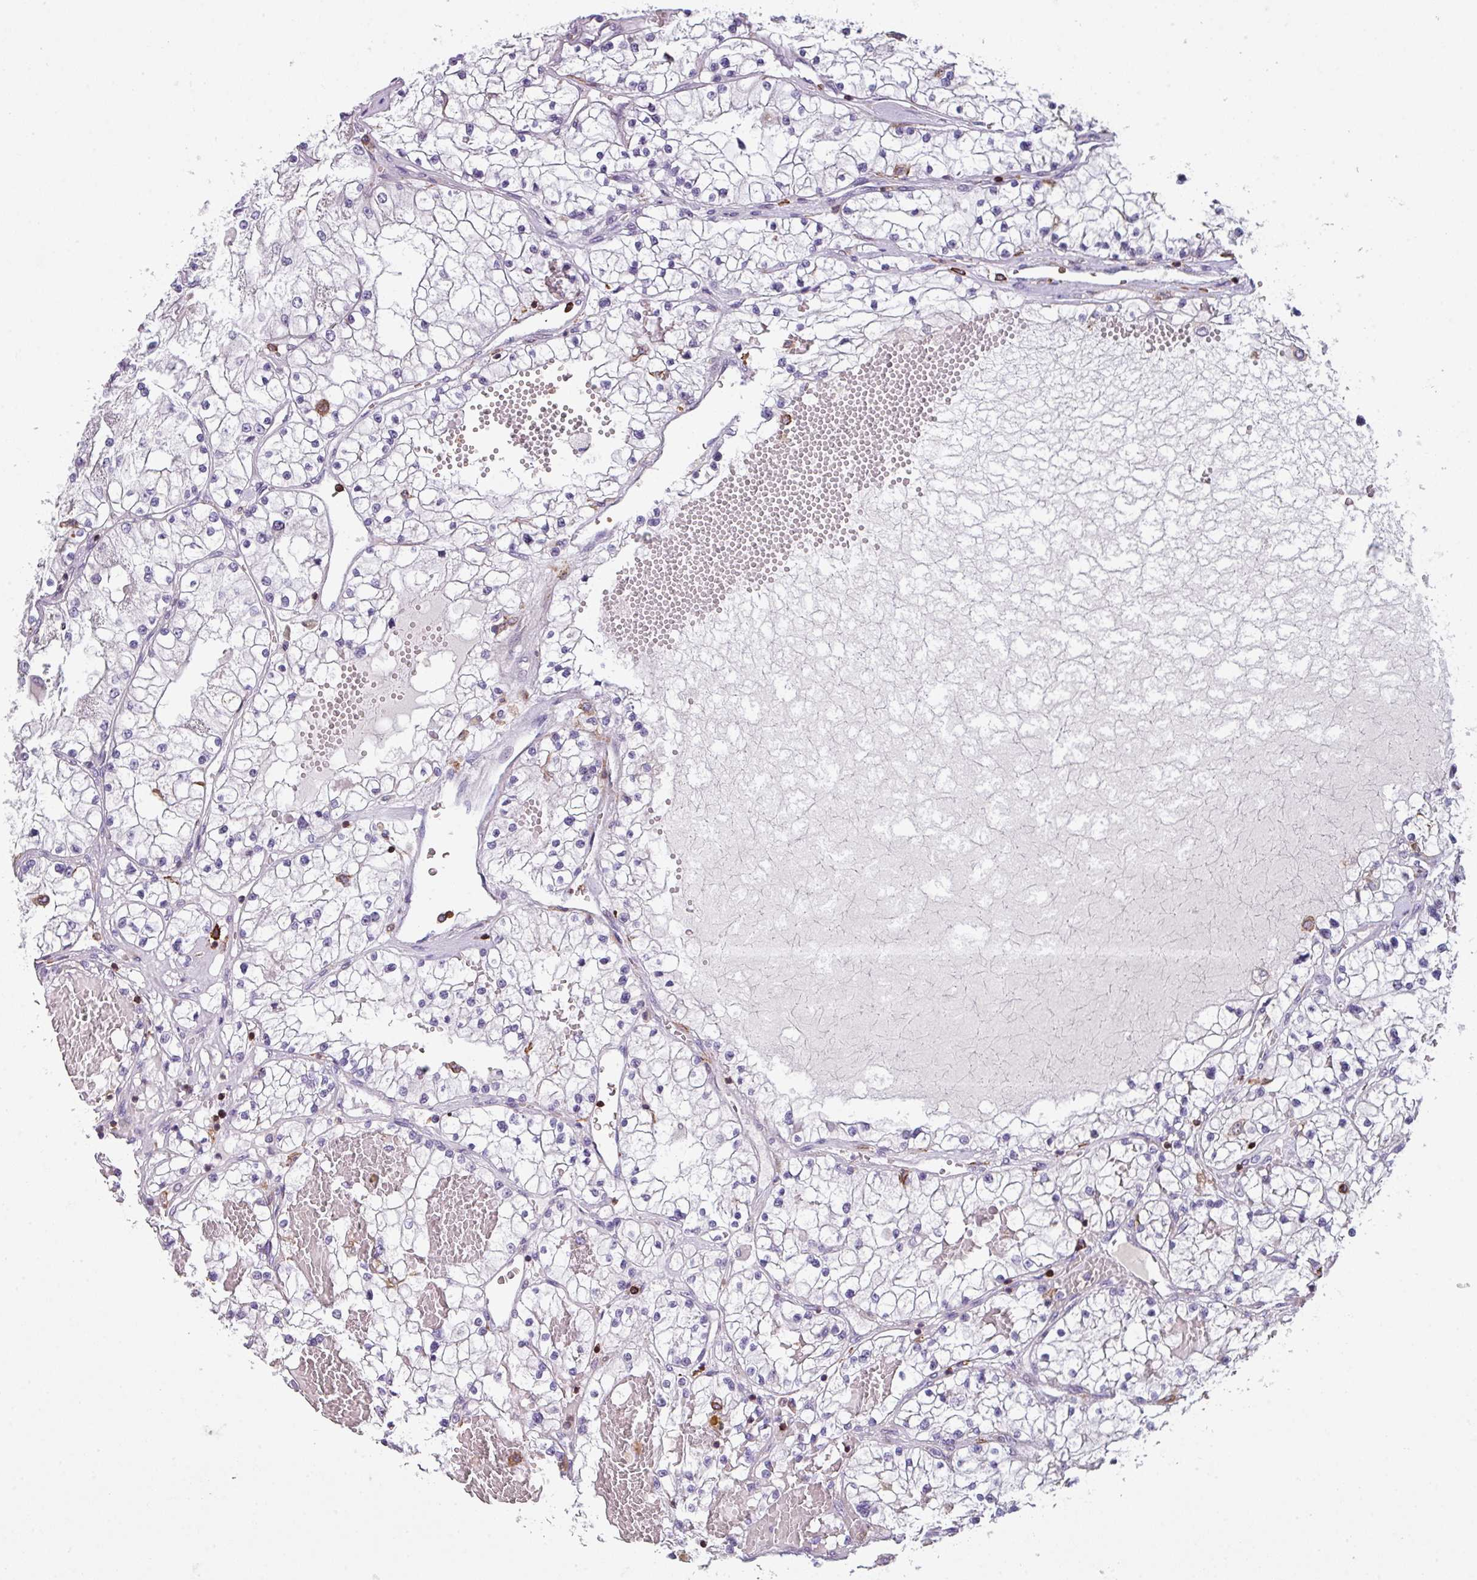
{"staining": {"intensity": "negative", "quantity": "none", "location": "none"}, "tissue": "renal cancer", "cell_type": "Tumor cells", "image_type": "cancer", "snomed": [{"axis": "morphology", "description": "Normal tissue, NOS"}, {"axis": "morphology", "description": "Adenocarcinoma, NOS"}, {"axis": "topography", "description": "Kidney"}], "caption": "There is no significant positivity in tumor cells of renal adenocarcinoma.", "gene": "NEDD9", "patient": {"sex": "male", "age": 68}}